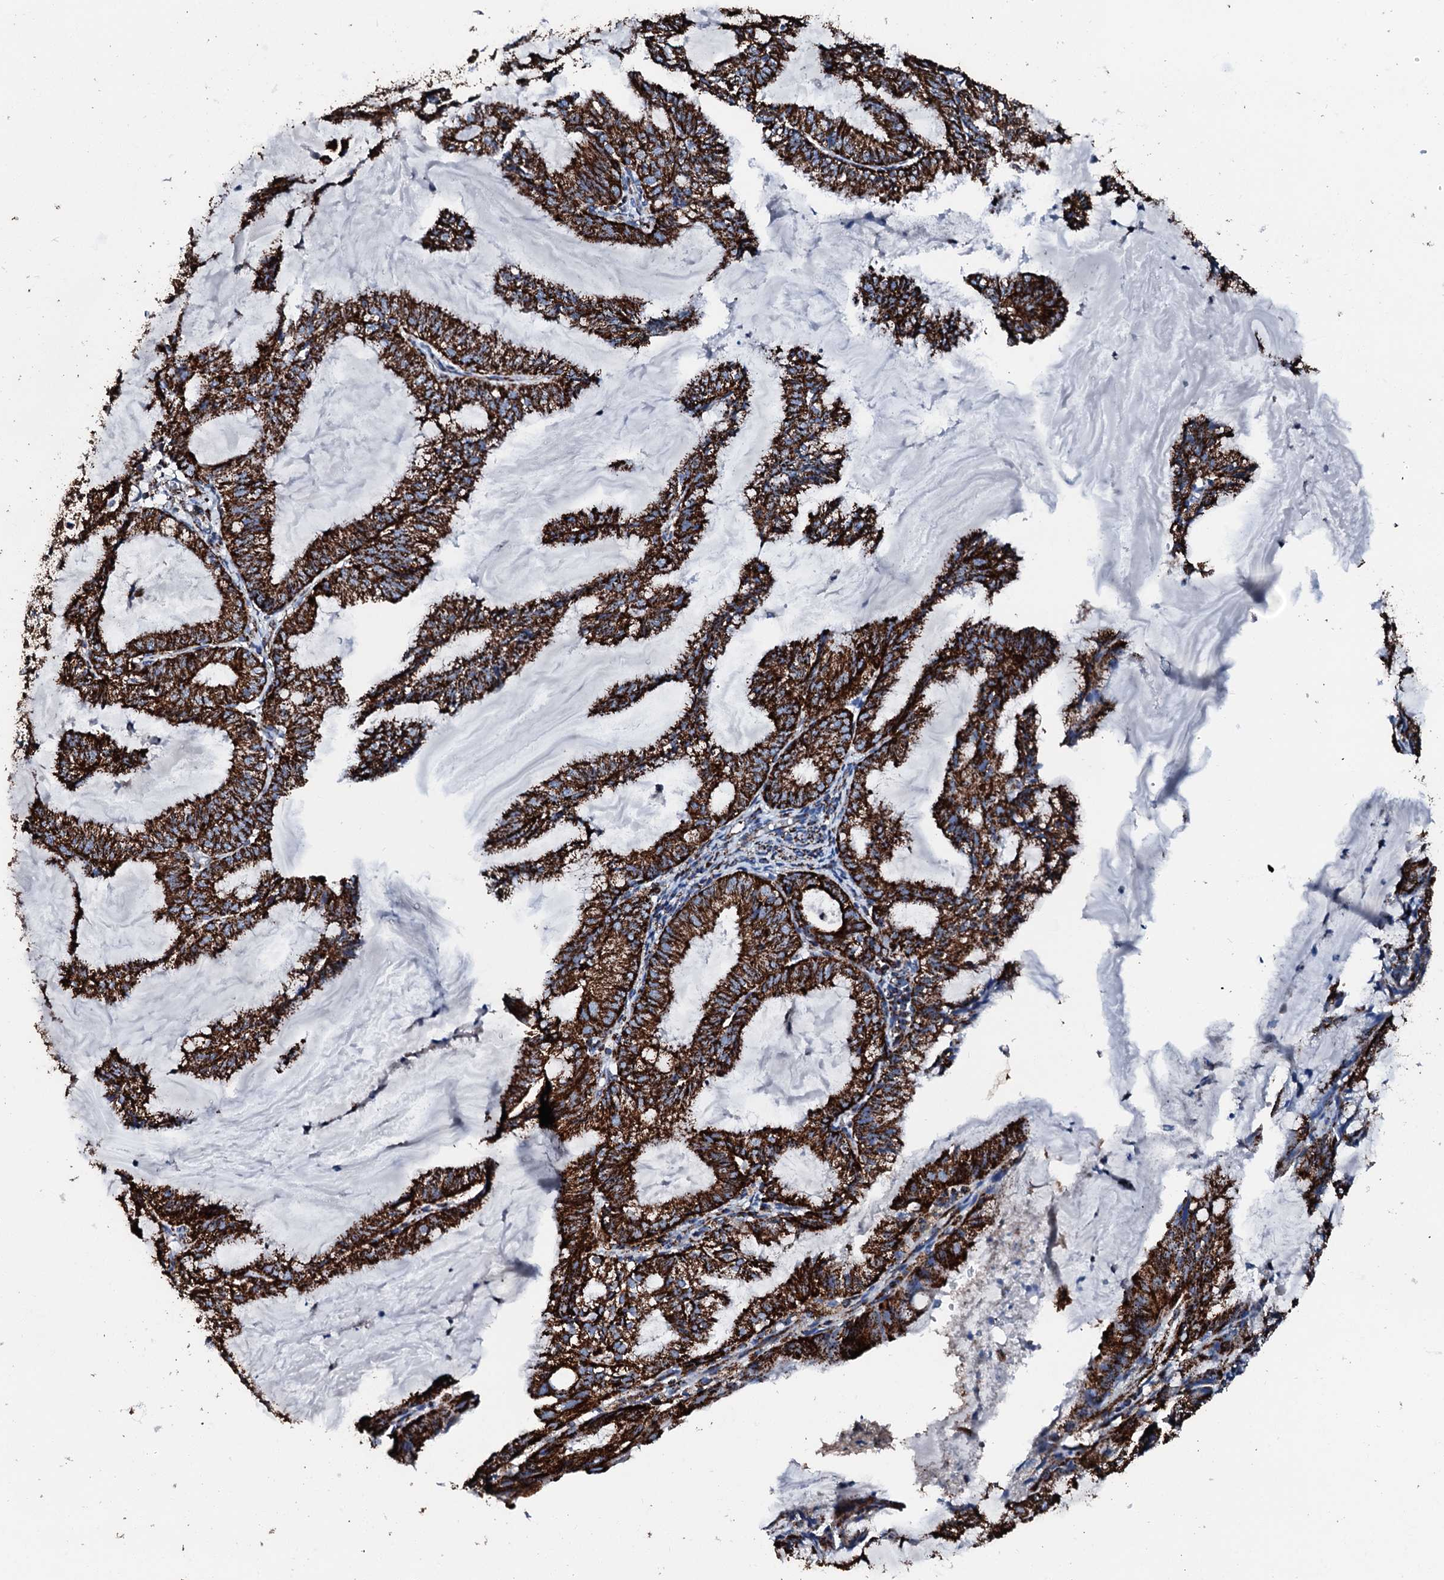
{"staining": {"intensity": "strong", "quantity": ">75%", "location": "cytoplasmic/membranous"}, "tissue": "endometrial cancer", "cell_type": "Tumor cells", "image_type": "cancer", "snomed": [{"axis": "morphology", "description": "Adenocarcinoma, NOS"}, {"axis": "topography", "description": "Endometrium"}], "caption": "A micrograph showing strong cytoplasmic/membranous staining in about >75% of tumor cells in endometrial cancer (adenocarcinoma), as visualized by brown immunohistochemical staining.", "gene": "HADH", "patient": {"sex": "female", "age": 86}}